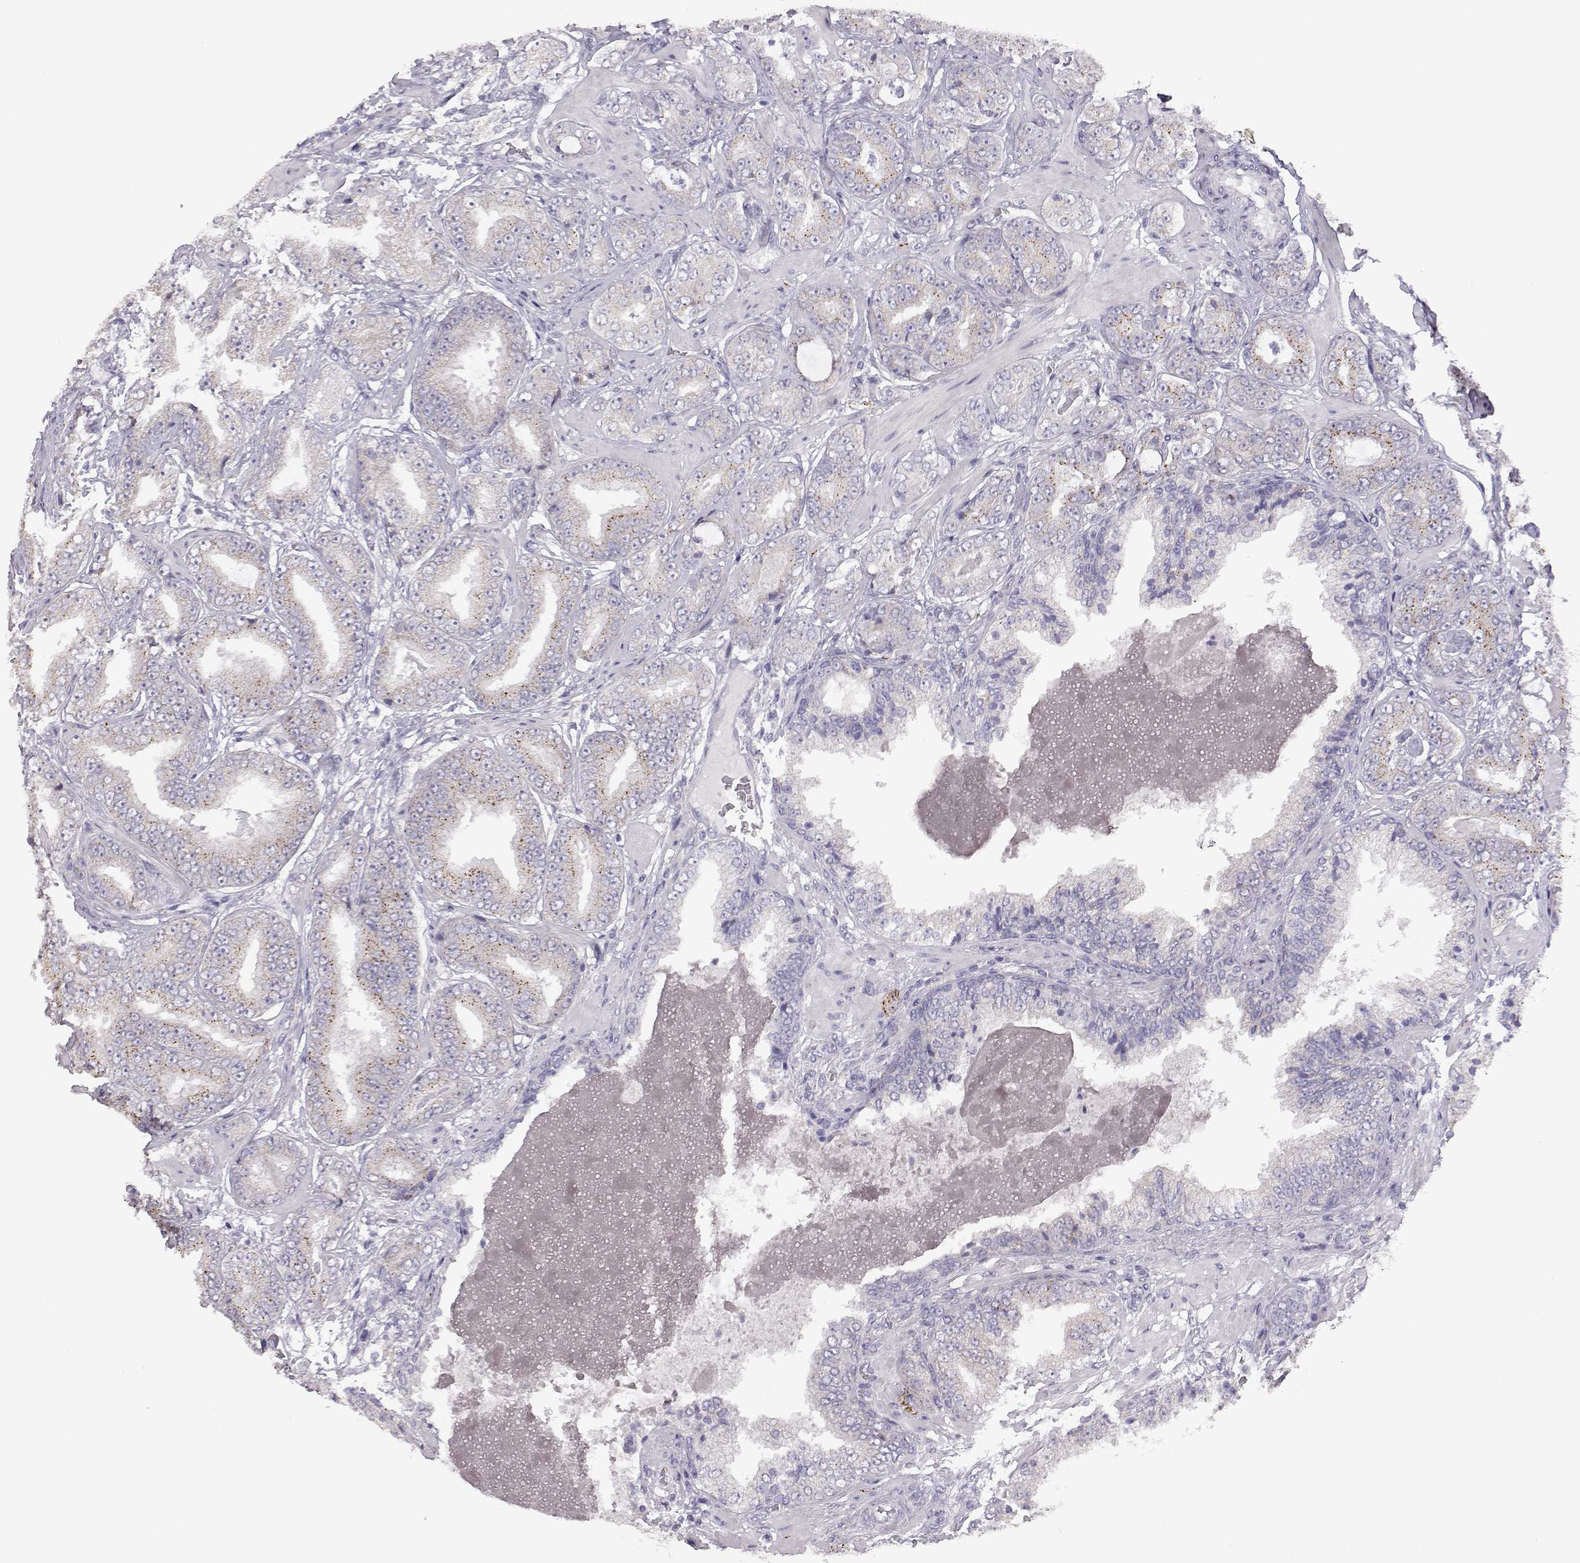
{"staining": {"intensity": "negative", "quantity": "none", "location": "none"}, "tissue": "prostate cancer", "cell_type": "Tumor cells", "image_type": "cancer", "snomed": [{"axis": "morphology", "description": "Adenocarcinoma, Low grade"}, {"axis": "topography", "description": "Prostate"}], "caption": "Tumor cells show no significant protein positivity in prostate cancer (low-grade adenocarcinoma). (Brightfield microscopy of DAB (3,3'-diaminobenzidine) IHC at high magnification).", "gene": "VGF", "patient": {"sex": "male", "age": 60}}